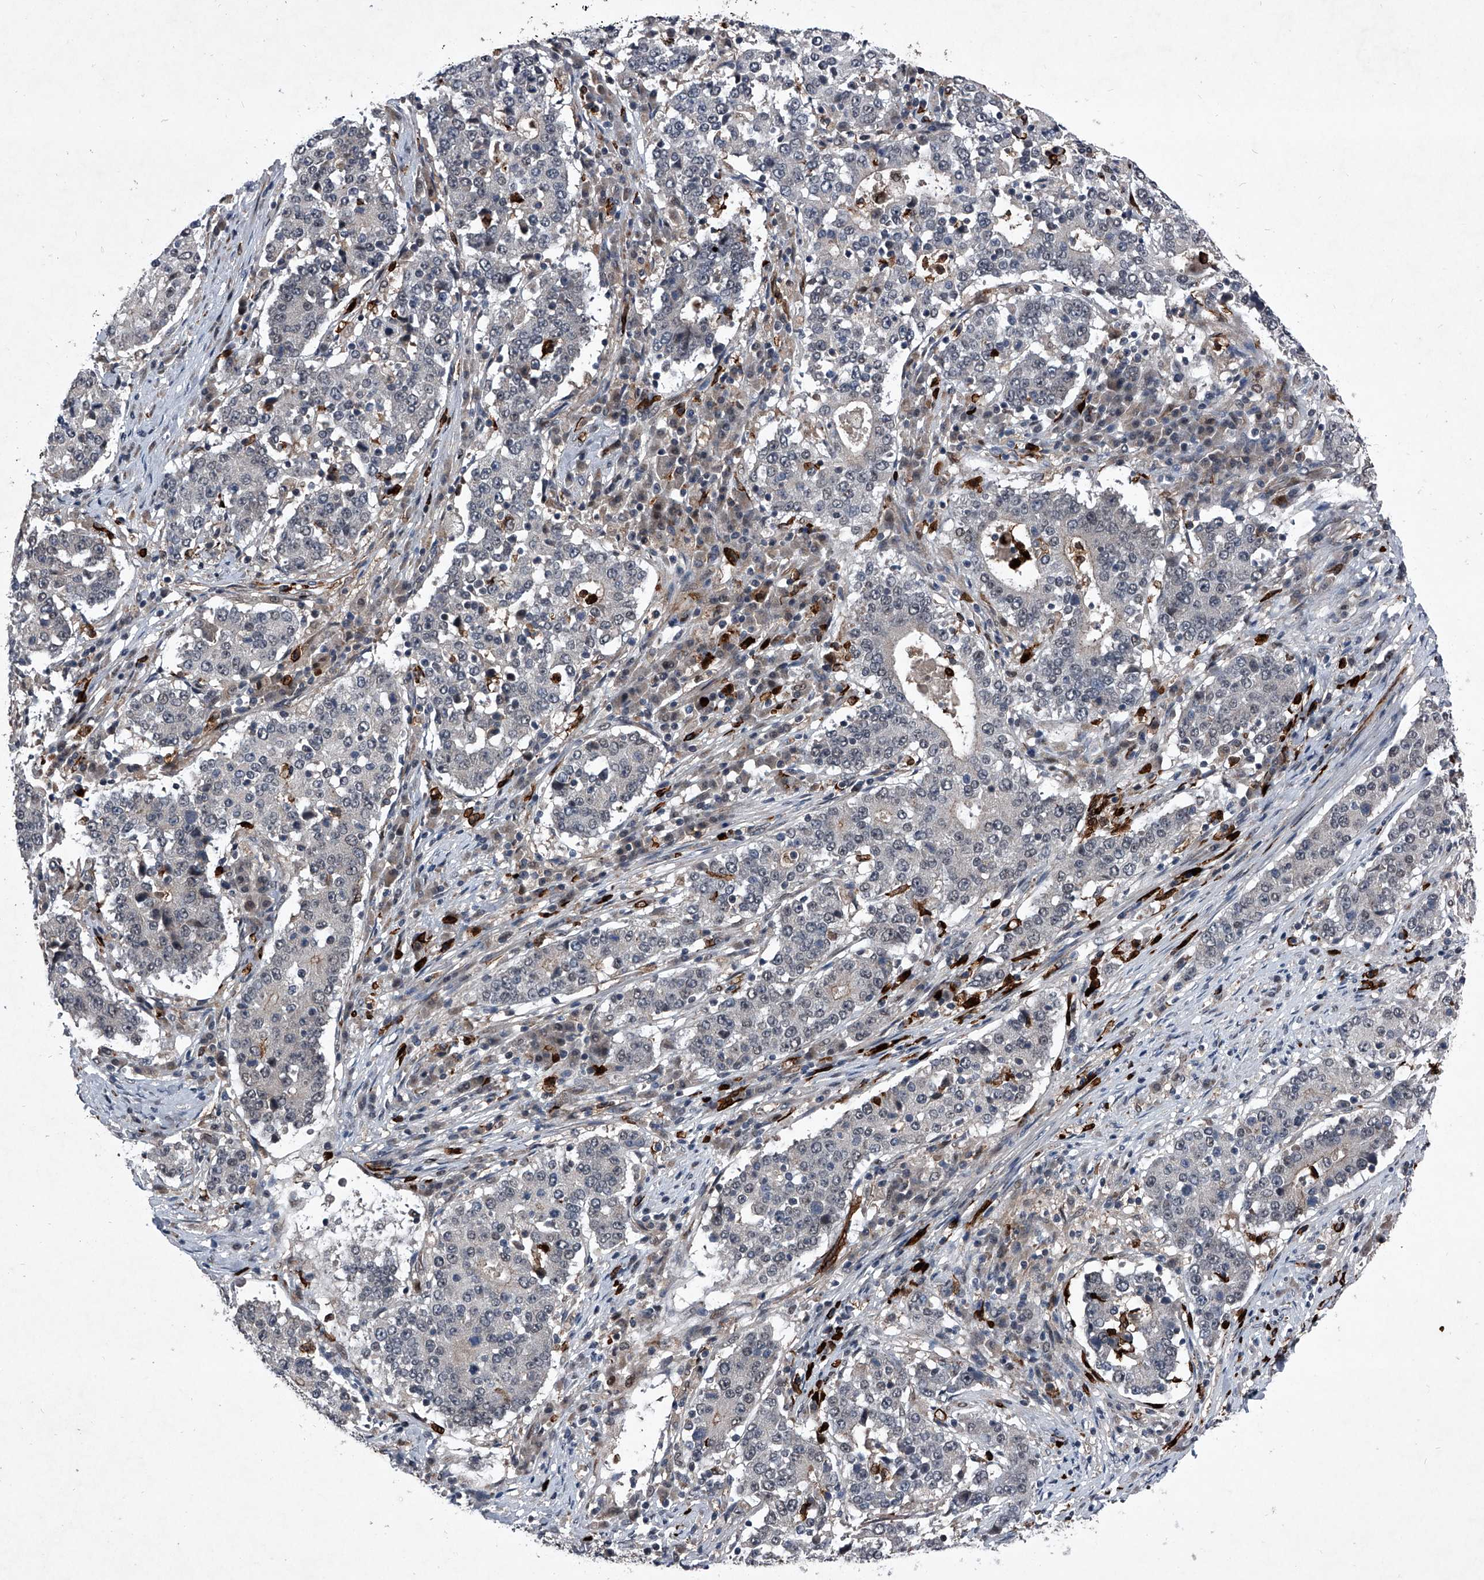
{"staining": {"intensity": "negative", "quantity": "none", "location": "none"}, "tissue": "stomach cancer", "cell_type": "Tumor cells", "image_type": "cancer", "snomed": [{"axis": "morphology", "description": "Adenocarcinoma, NOS"}, {"axis": "topography", "description": "Stomach"}], "caption": "The image reveals no significant staining in tumor cells of stomach cancer.", "gene": "MAPKAP1", "patient": {"sex": "male", "age": 59}}